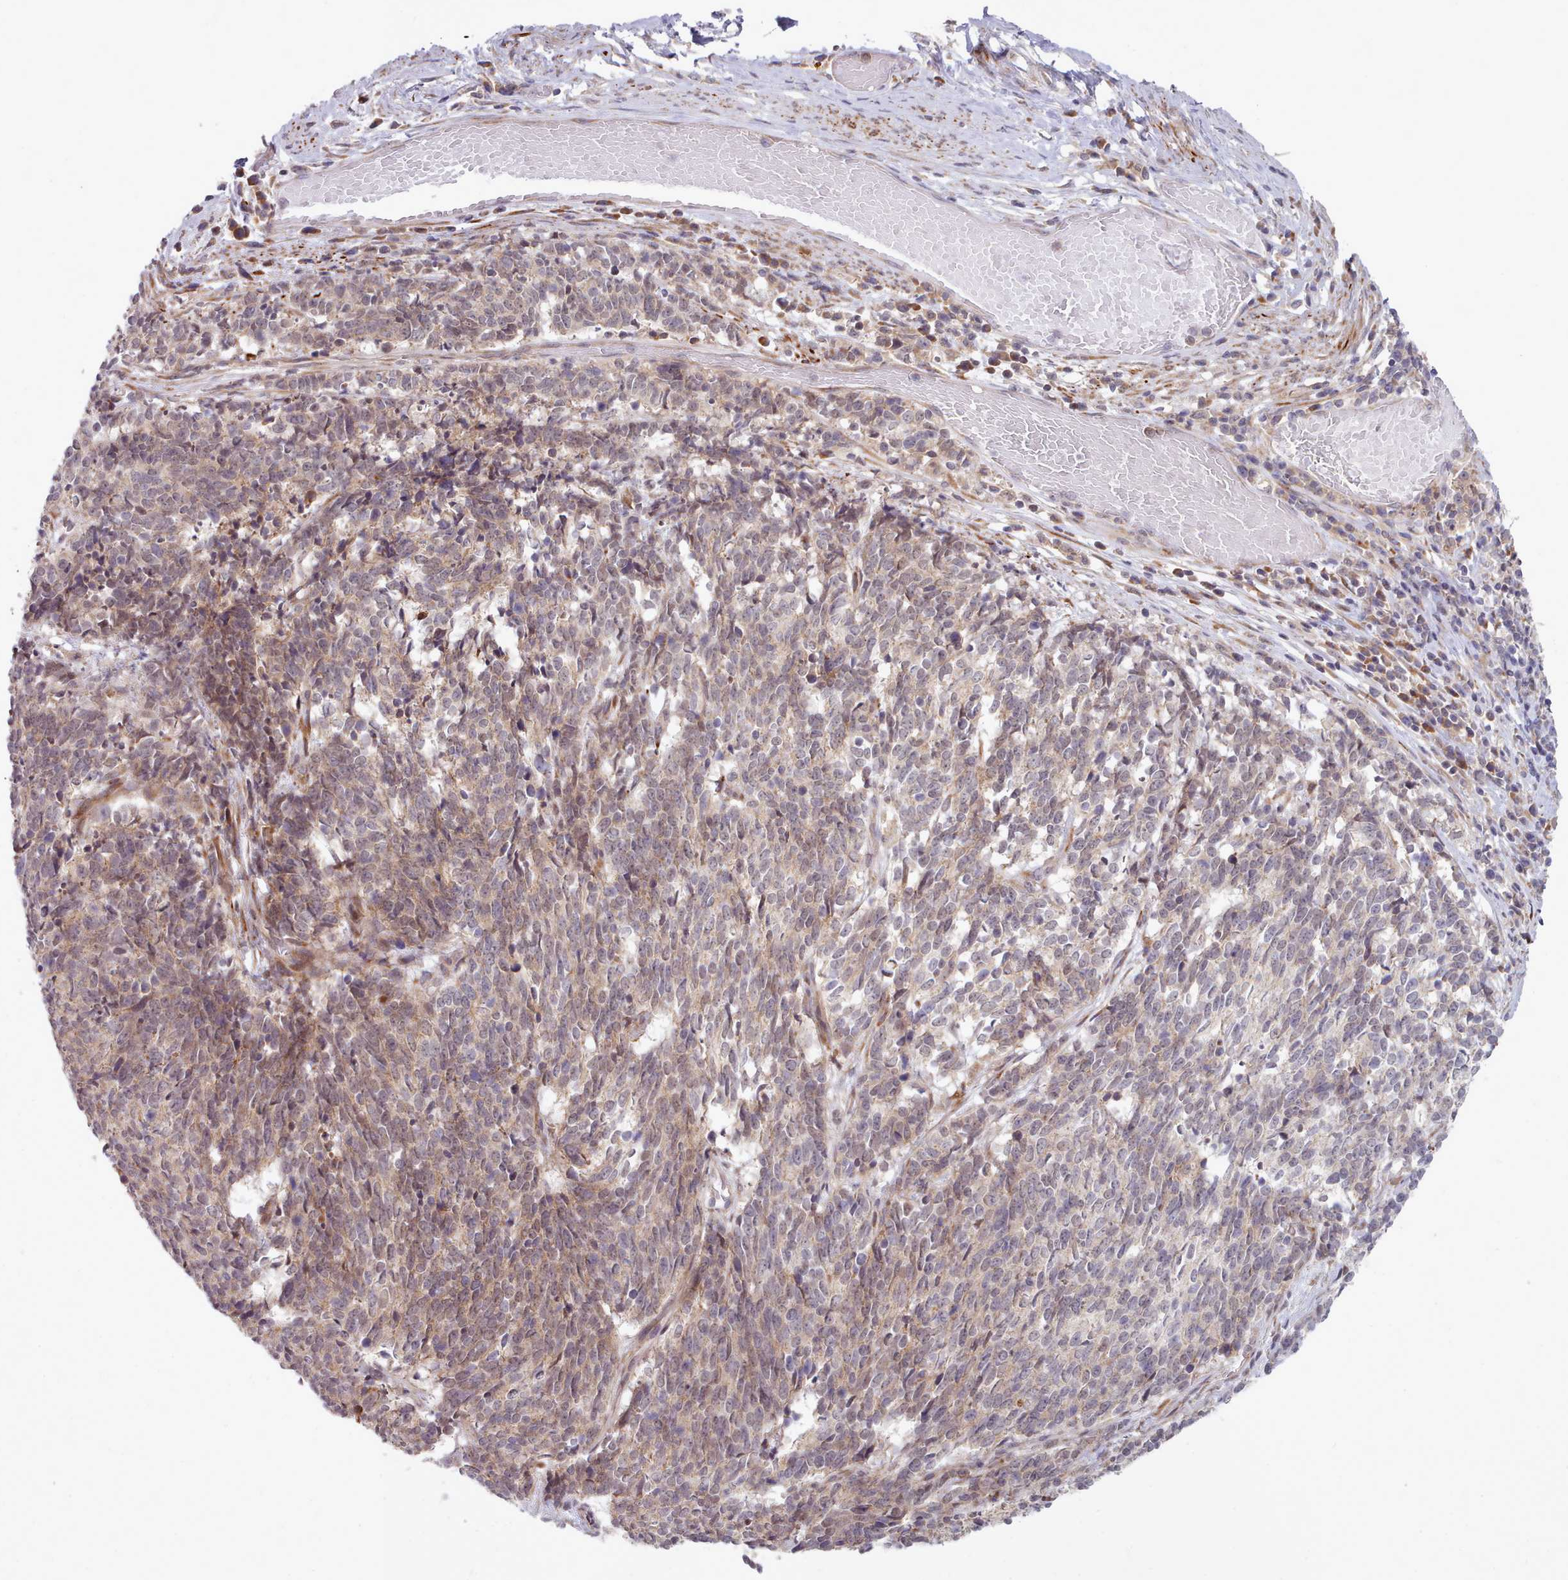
{"staining": {"intensity": "weak", "quantity": "25%-75%", "location": "cytoplasmic/membranous"}, "tissue": "cervical cancer", "cell_type": "Tumor cells", "image_type": "cancer", "snomed": [{"axis": "morphology", "description": "Squamous cell carcinoma, NOS"}, {"axis": "topography", "description": "Cervix"}], "caption": "Human cervical cancer (squamous cell carcinoma) stained for a protein (brown) displays weak cytoplasmic/membranous positive positivity in about 25%-75% of tumor cells.", "gene": "TRIM26", "patient": {"sex": "female", "age": 29}}